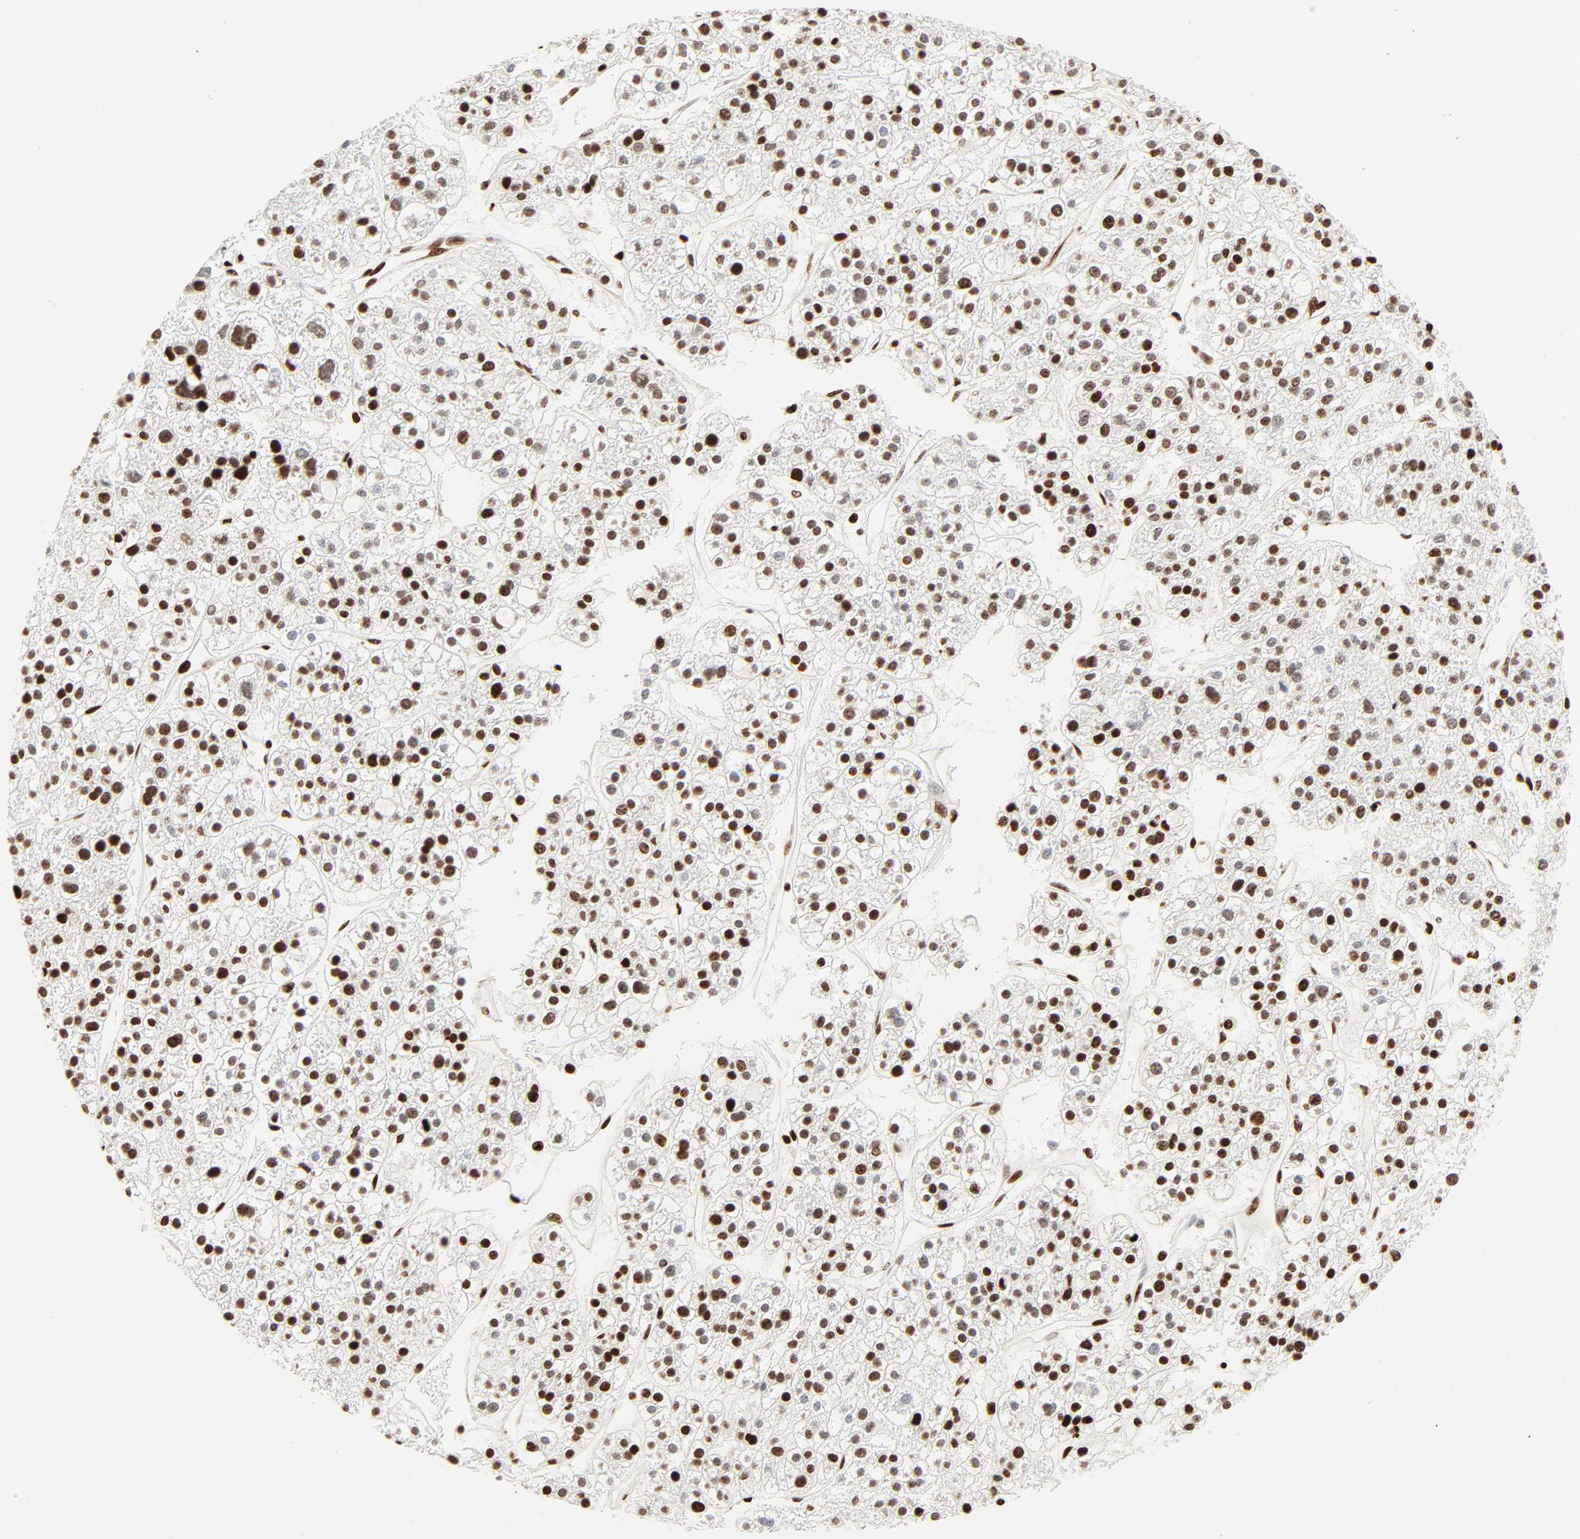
{"staining": {"intensity": "strong", "quantity": ">75%", "location": "nuclear"}, "tissue": "liver cancer", "cell_type": "Tumor cells", "image_type": "cancer", "snomed": [{"axis": "morphology", "description": "Carcinoma, Hepatocellular, NOS"}, {"axis": "topography", "description": "Liver"}], "caption": "IHC image of liver hepatocellular carcinoma stained for a protein (brown), which displays high levels of strong nuclear staining in about >75% of tumor cells.", "gene": "HMGB2", "patient": {"sex": "female", "age": 85}}